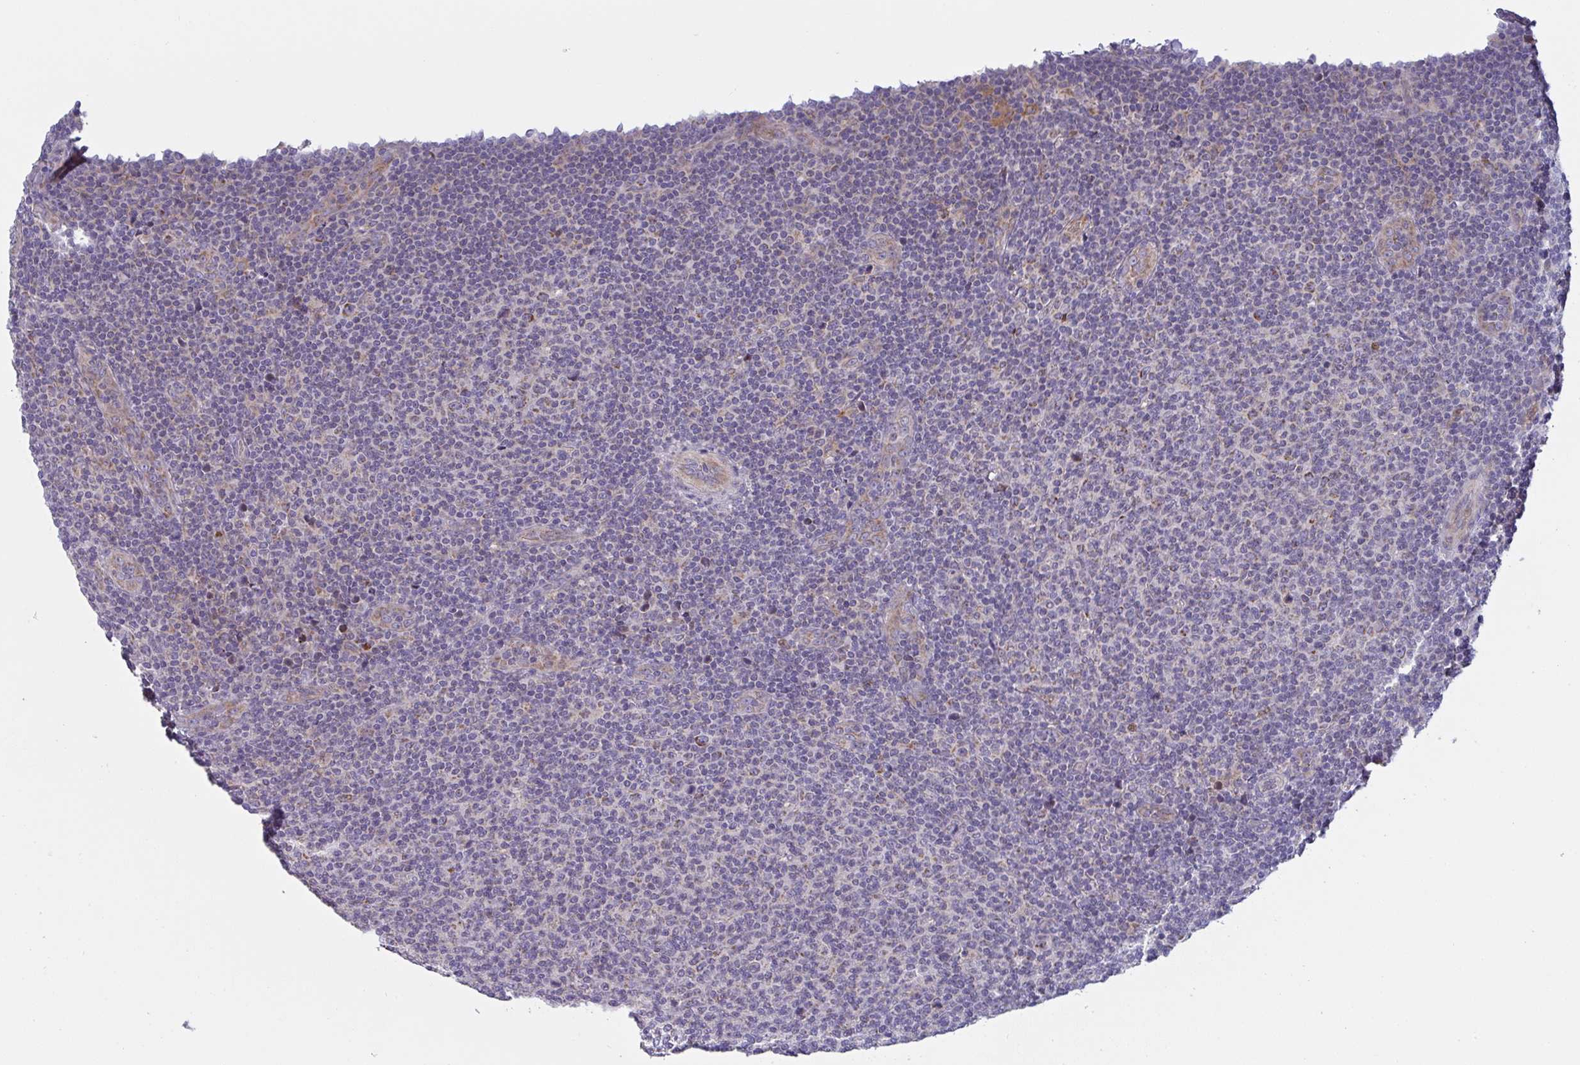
{"staining": {"intensity": "negative", "quantity": "none", "location": "none"}, "tissue": "lymphoma", "cell_type": "Tumor cells", "image_type": "cancer", "snomed": [{"axis": "morphology", "description": "Malignant lymphoma, non-Hodgkin's type, Low grade"}, {"axis": "topography", "description": "Lymph node"}], "caption": "Tumor cells show no significant protein expression in lymphoma.", "gene": "MRPS2", "patient": {"sex": "male", "age": 66}}